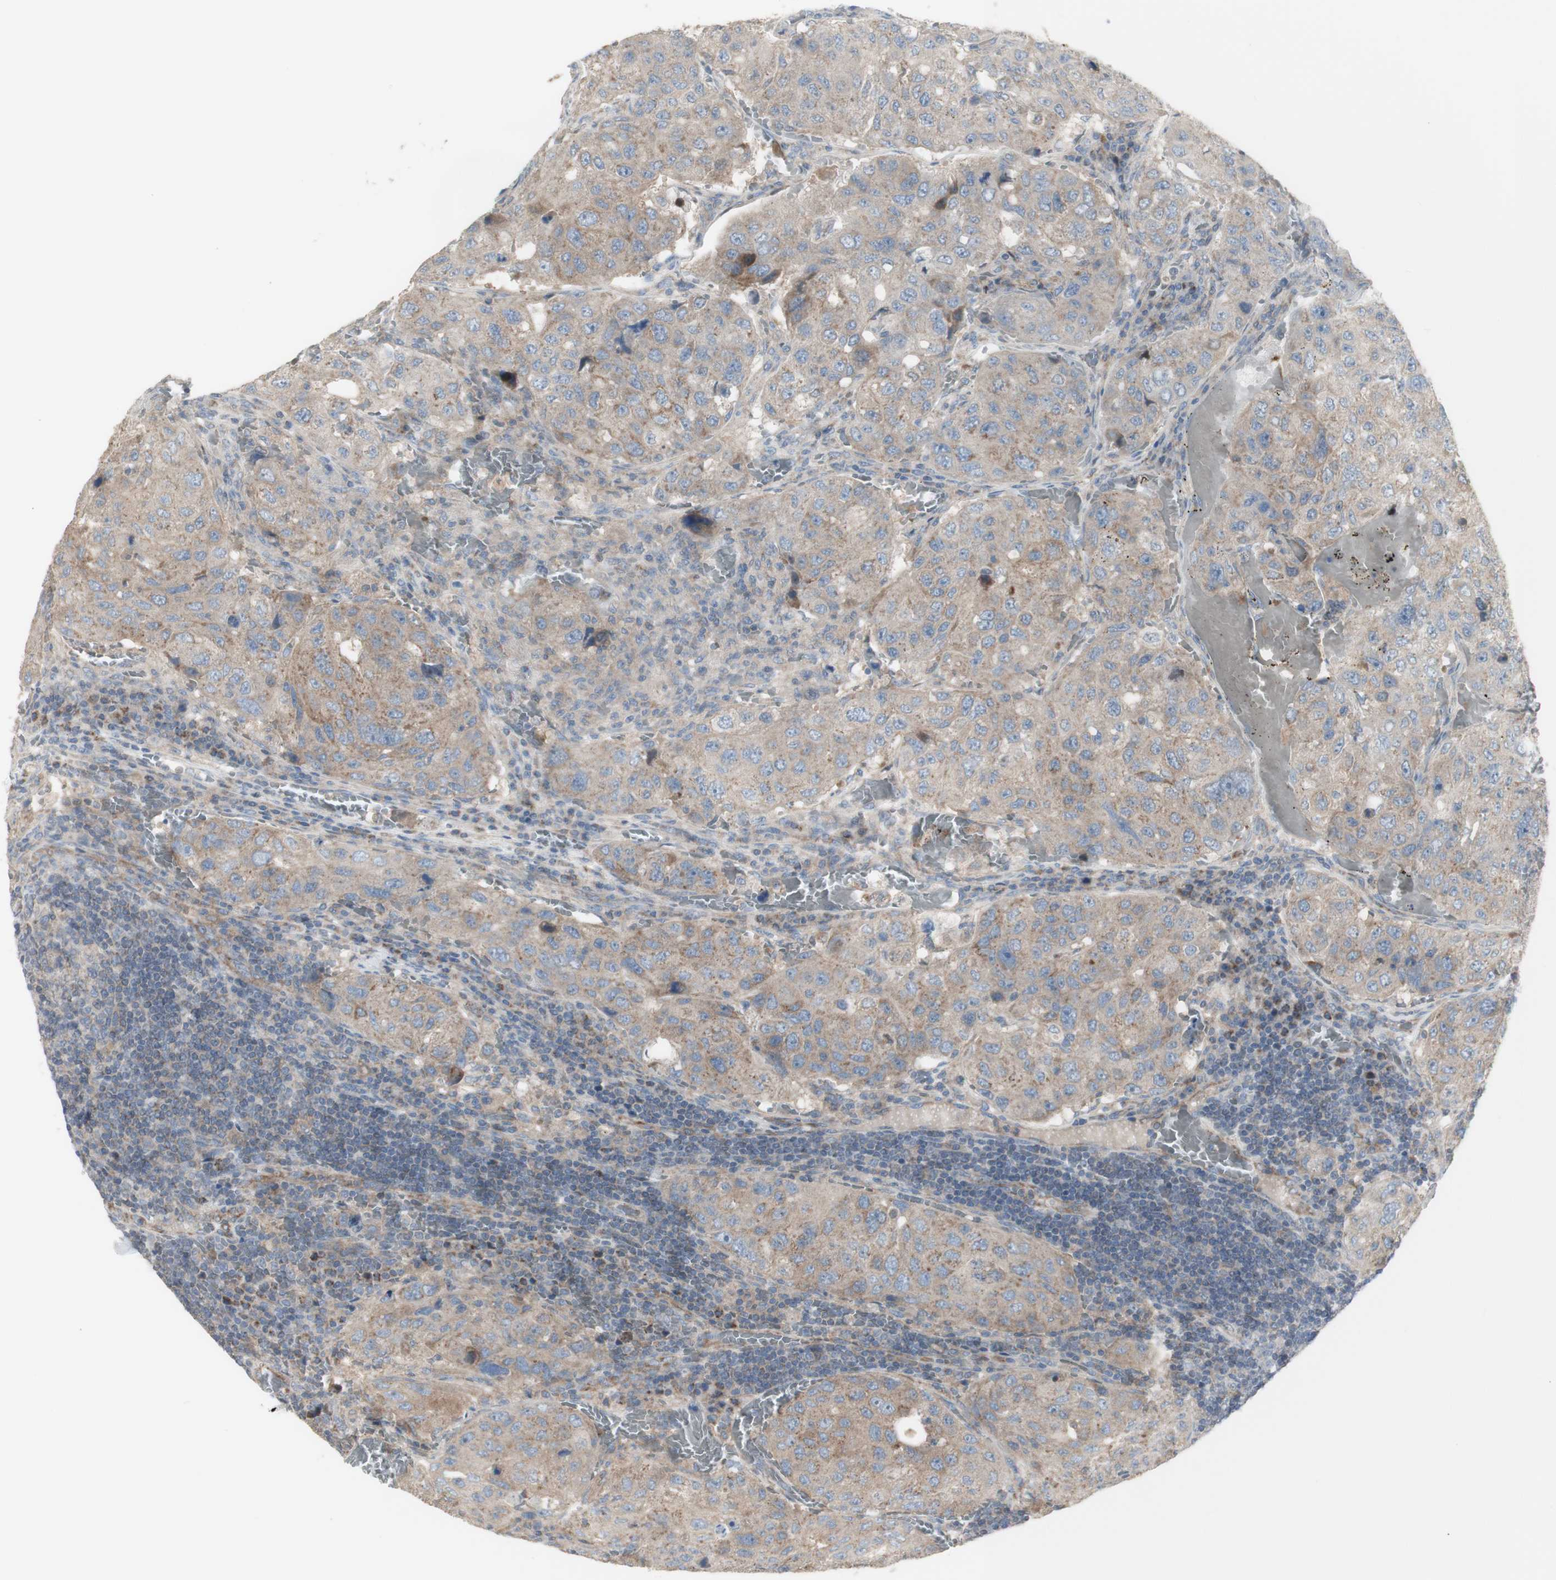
{"staining": {"intensity": "weak", "quantity": "25%-75%", "location": "cytoplasmic/membranous"}, "tissue": "urothelial cancer", "cell_type": "Tumor cells", "image_type": "cancer", "snomed": [{"axis": "morphology", "description": "Urothelial carcinoma, High grade"}, {"axis": "topography", "description": "Lymph node"}, {"axis": "topography", "description": "Urinary bladder"}], "caption": "Immunohistochemistry (DAB (3,3'-diaminobenzidine)) staining of urothelial cancer demonstrates weak cytoplasmic/membranous protein staining in approximately 25%-75% of tumor cells.", "gene": "C3orf52", "patient": {"sex": "male", "age": 51}}